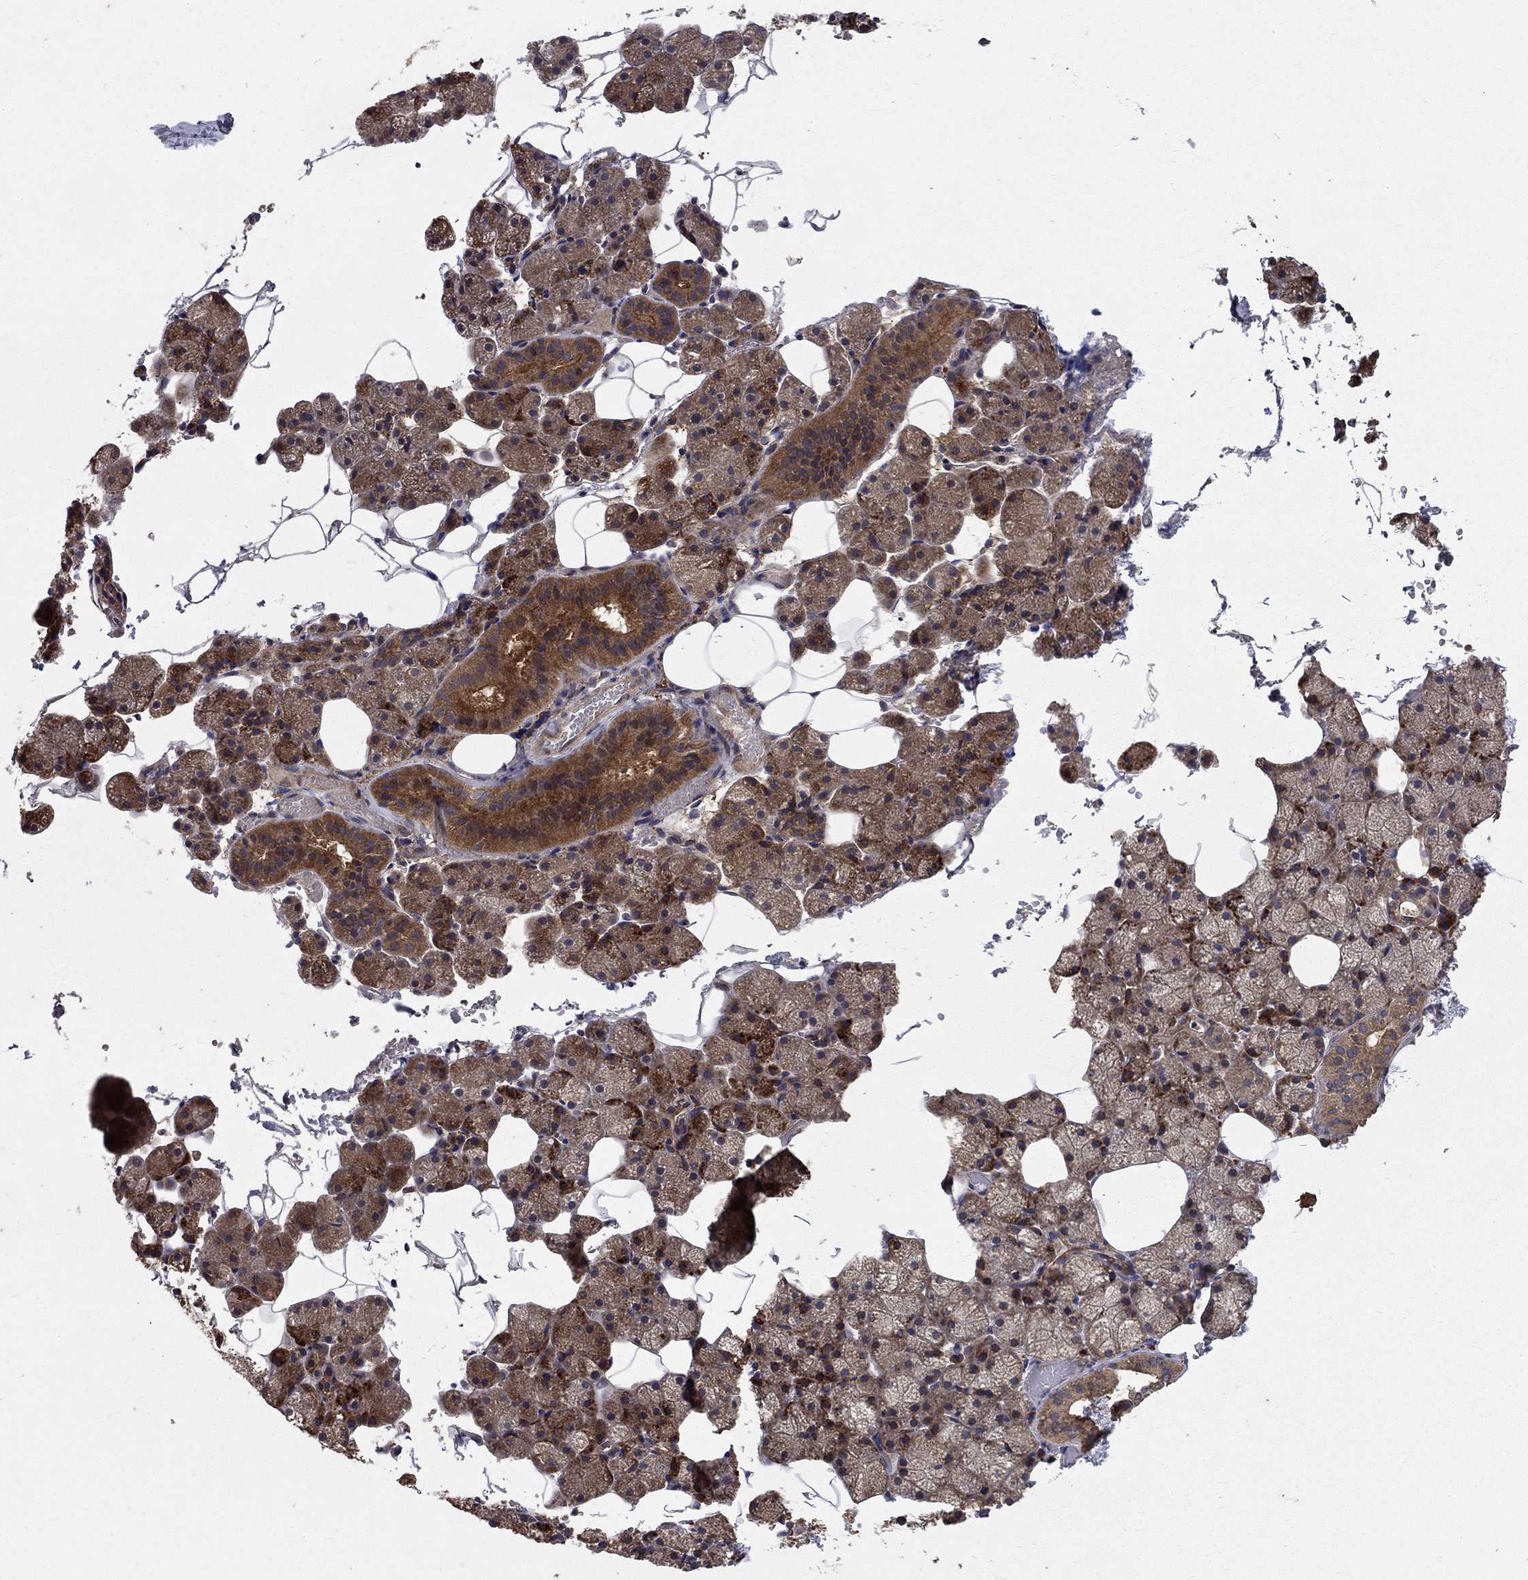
{"staining": {"intensity": "moderate", "quantity": "25%-75%", "location": "cytoplasmic/membranous"}, "tissue": "salivary gland", "cell_type": "Glandular cells", "image_type": "normal", "snomed": [{"axis": "morphology", "description": "Normal tissue, NOS"}, {"axis": "topography", "description": "Salivary gland"}], "caption": "An IHC micrograph of unremarkable tissue is shown. Protein staining in brown shows moderate cytoplasmic/membranous positivity in salivary gland within glandular cells. (DAB IHC with brightfield microscopy, high magnification).", "gene": "BABAM2", "patient": {"sex": "male", "age": 38}}